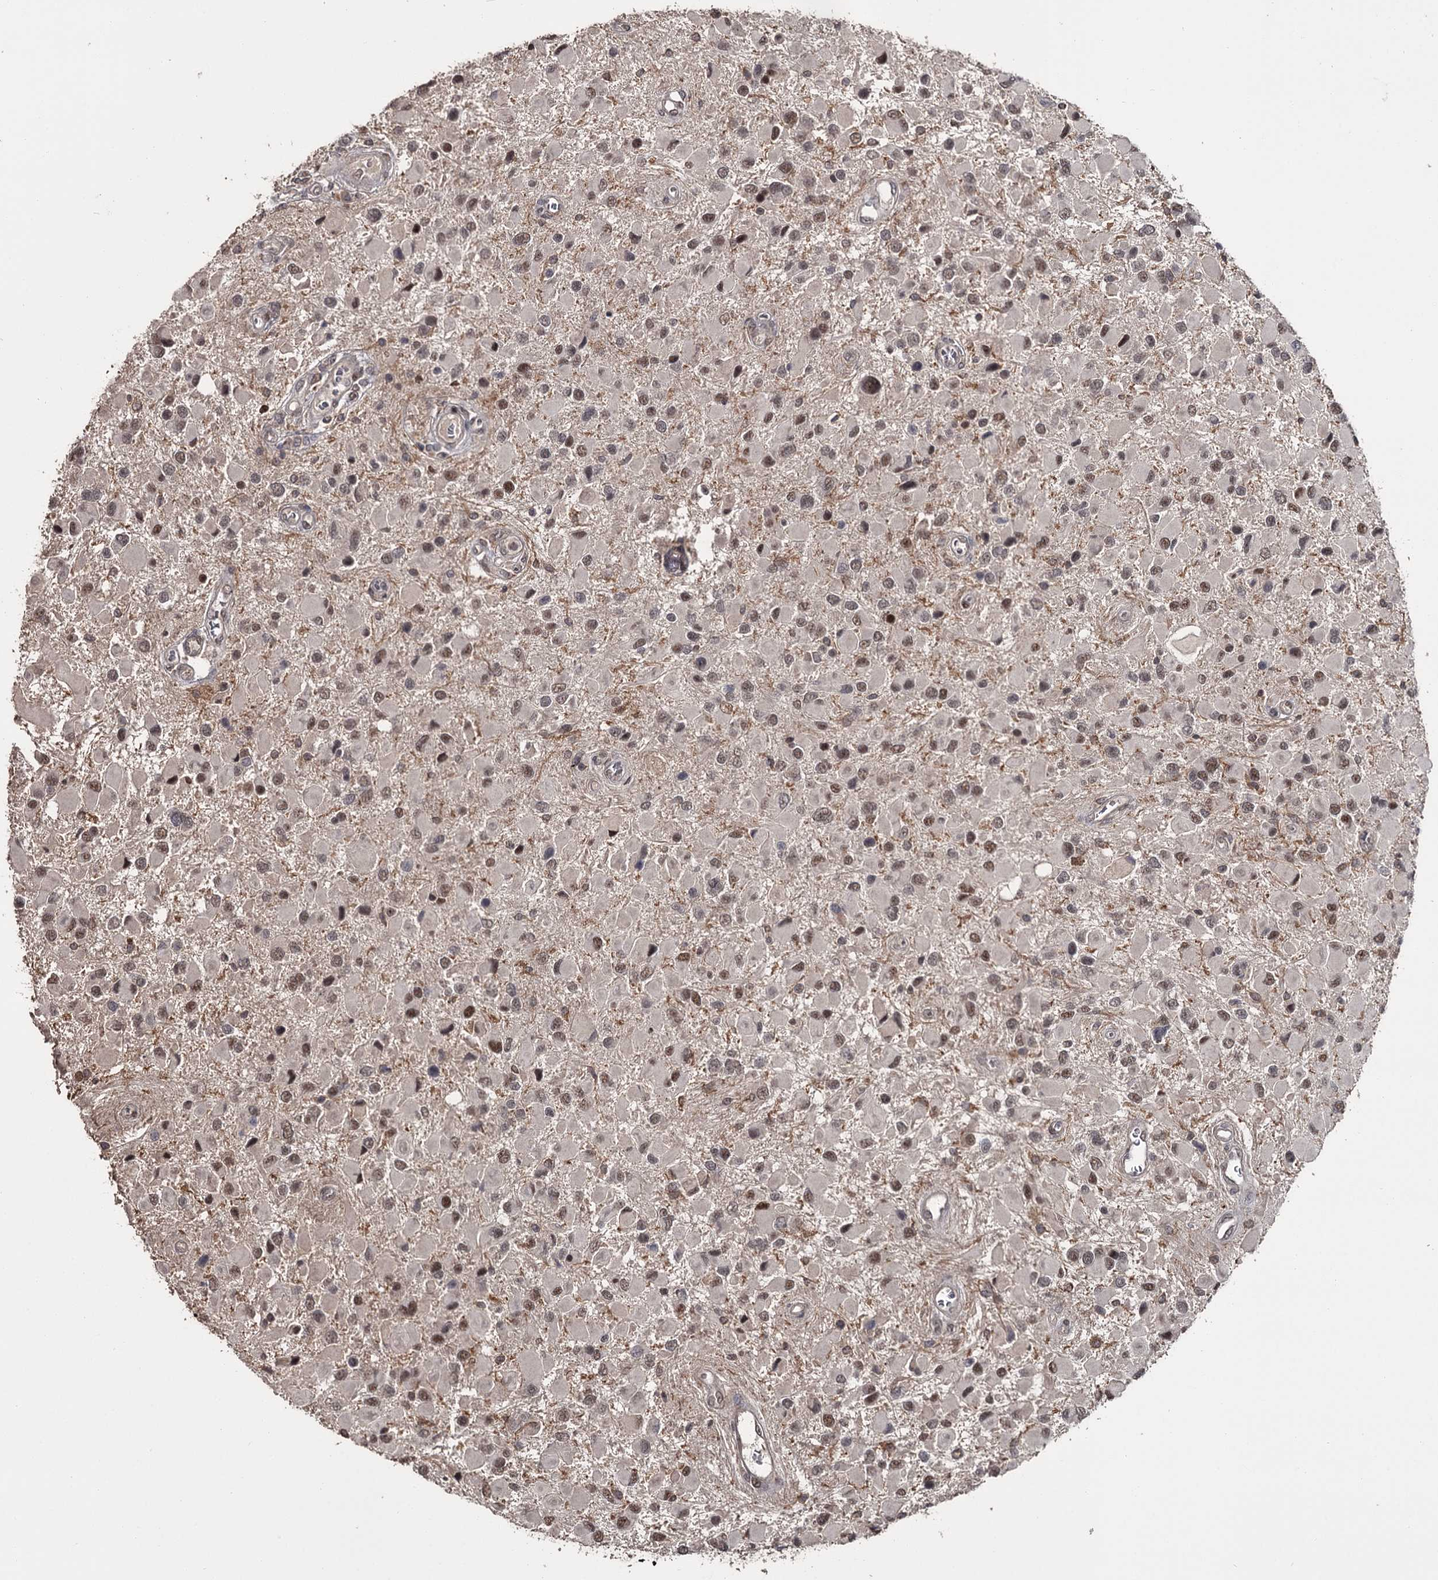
{"staining": {"intensity": "moderate", "quantity": ">75%", "location": "nuclear"}, "tissue": "glioma", "cell_type": "Tumor cells", "image_type": "cancer", "snomed": [{"axis": "morphology", "description": "Glioma, malignant, High grade"}, {"axis": "topography", "description": "Brain"}], "caption": "Immunohistochemistry of human glioma demonstrates medium levels of moderate nuclear expression in about >75% of tumor cells.", "gene": "PRPF40B", "patient": {"sex": "male", "age": 53}}